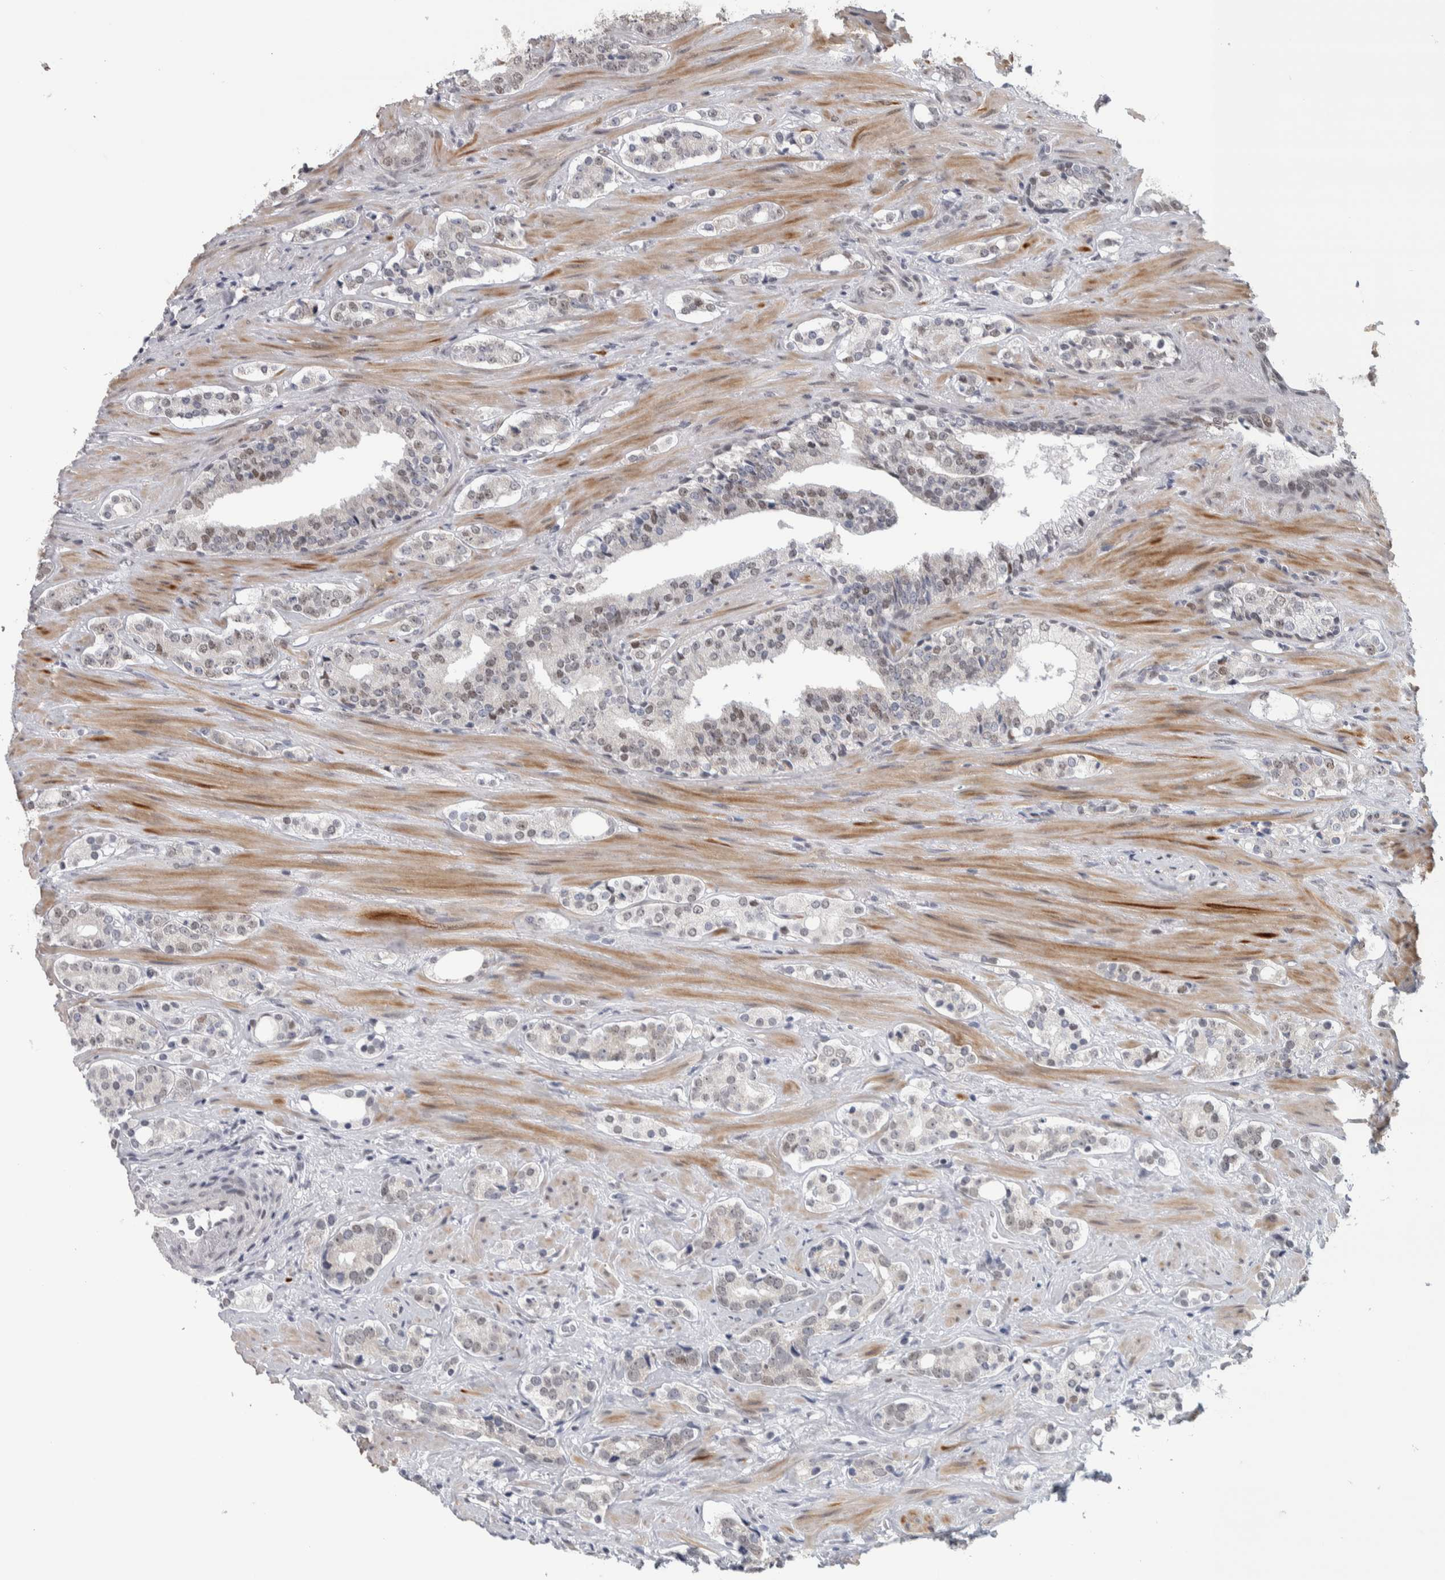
{"staining": {"intensity": "weak", "quantity": "<25%", "location": "nuclear"}, "tissue": "prostate cancer", "cell_type": "Tumor cells", "image_type": "cancer", "snomed": [{"axis": "morphology", "description": "Adenocarcinoma, High grade"}, {"axis": "topography", "description": "Prostate"}], "caption": "Prostate cancer (adenocarcinoma (high-grade)) stained for a protein using immunohistochemistry displays no positivity tumor cells.", "gene": "HEXIM2", "patient": {"sex": "male", "age": 71}}